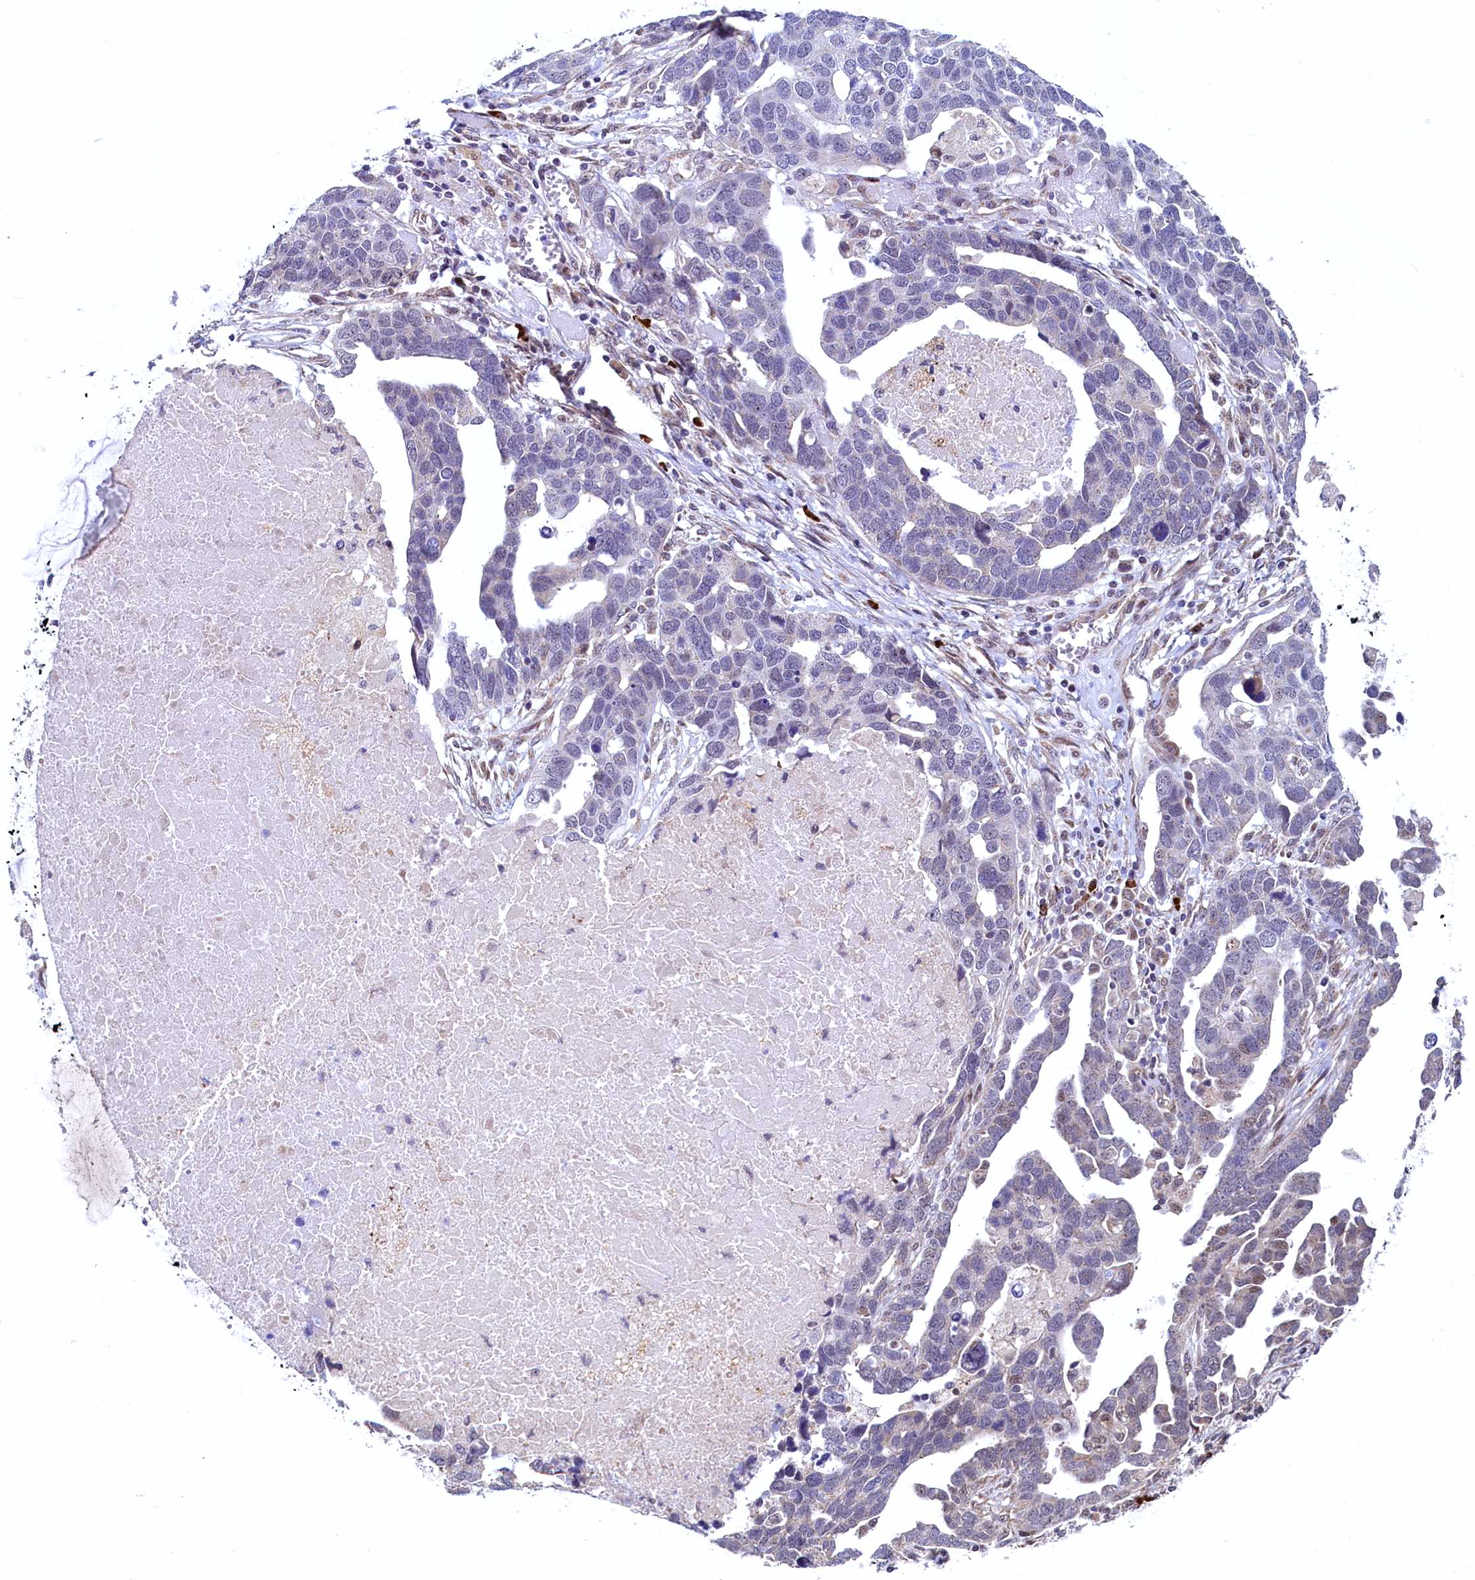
{"staining": {"intensity": "negative", "quantity": "none", "location": "none"}, "tissue": "ovarian cancer", "cell_type": "Tumor cells", "image_type": "cancer", "snomed": [{"axis": "morphology", "description": "Cystadenocarcinoma, serous, NOS"}, {"axis": "topography", "description": "Ovary"}], "caption": "A high-resolution histopathology image shows IHC staining of ovarian cancer (serous cystadenocarcinoma), which reveals no significant positivity in tumor cells.", "gene": "RBFA", "patient": {"sex": "female", "age": 54}}